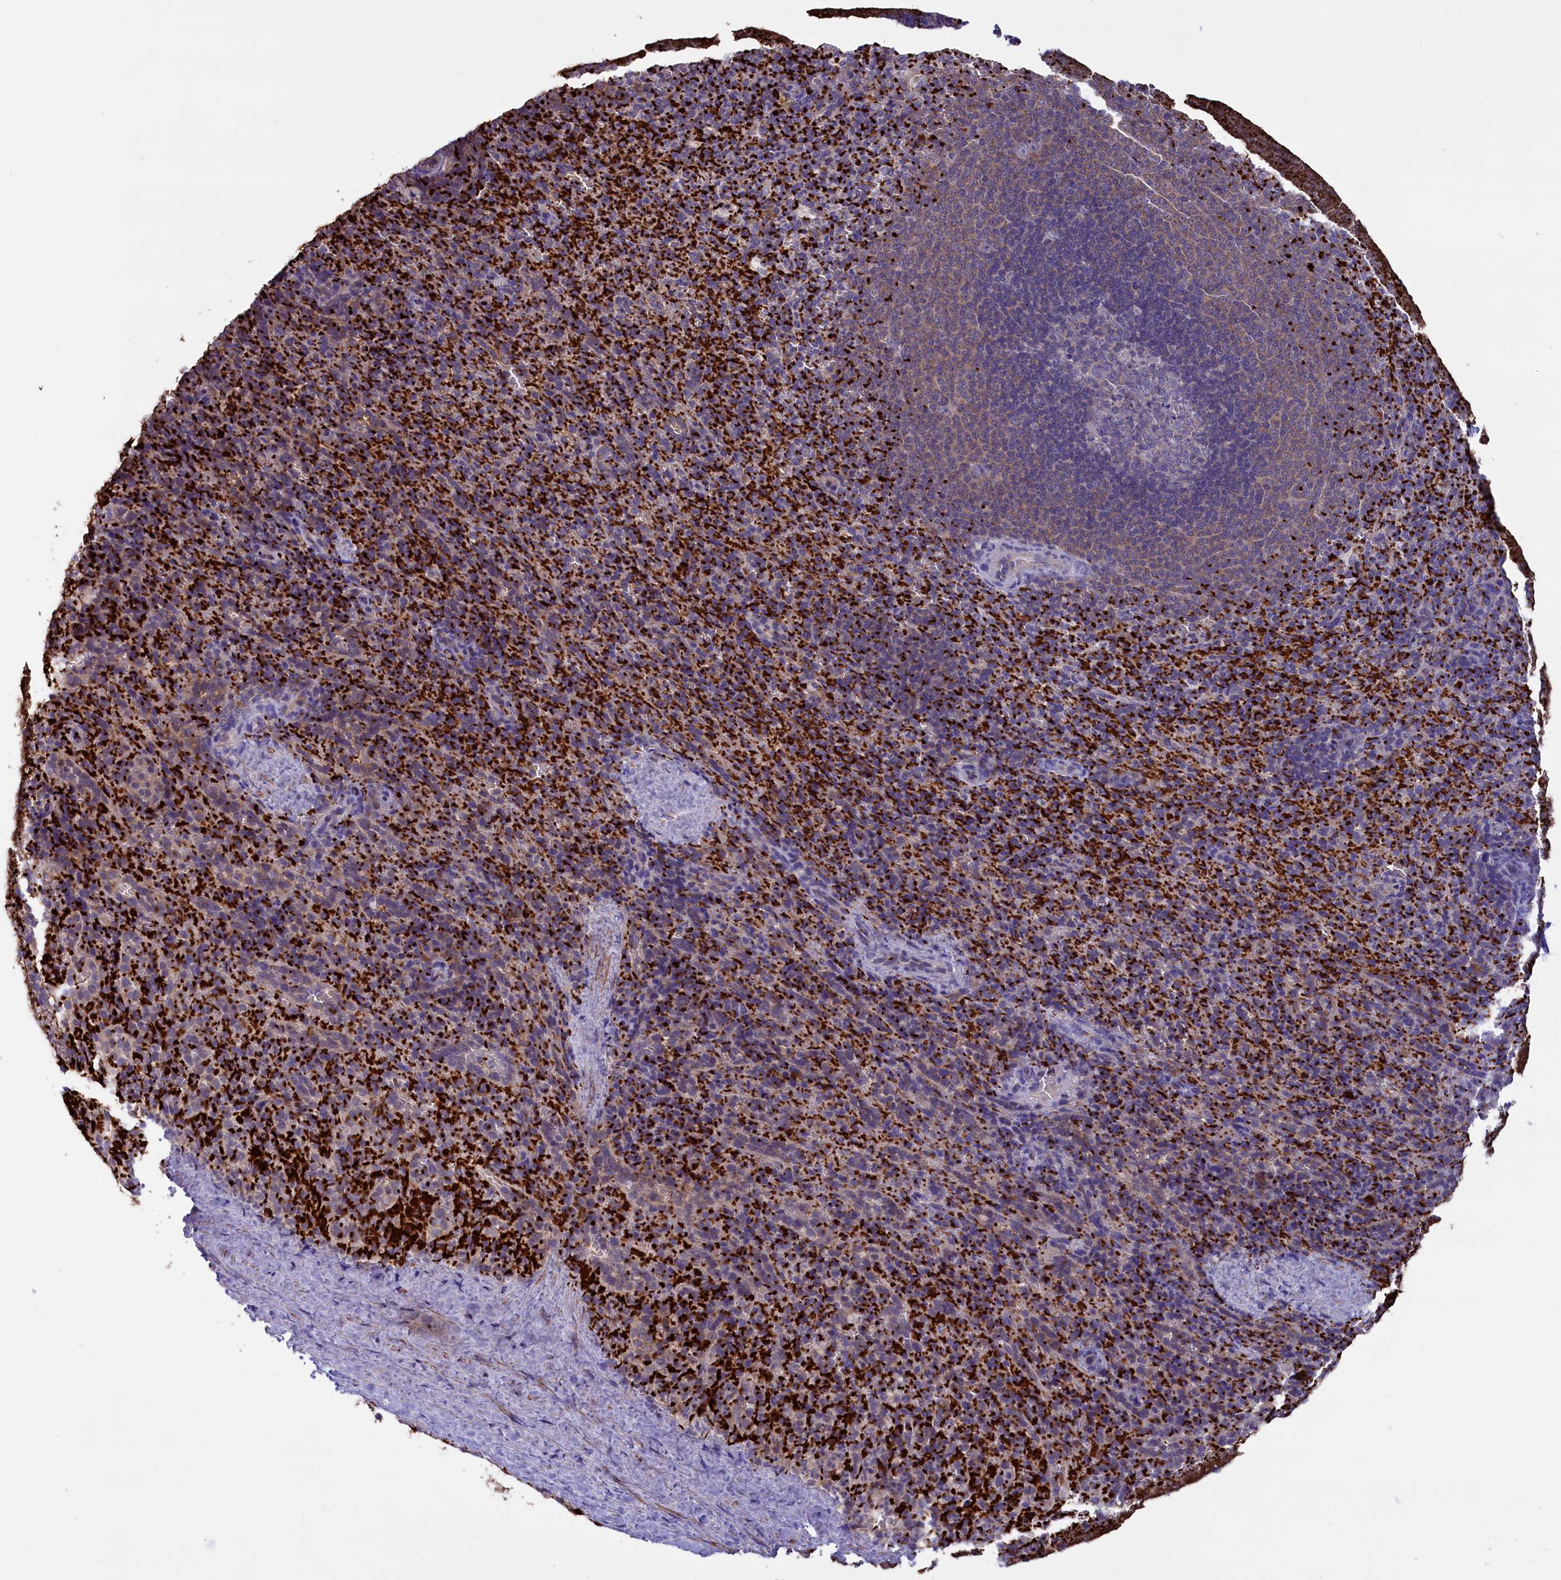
{"staining": {"intensity": "negative", "quantity": "none", "location": "none"}, "tissue": "spleen", "cell_type": "Cells in red pulp", "image_type": "normal", "snomed": [{"axis": "morphology", "description": "Normal tissue, NOS"}, {"axis": "topography", "description": "Spleen"}], "caption": "The histopathology image displays no significant staining in cells in red pulp of spleen.", "gene": "HEATR3", "patient": {"sex": "female", "age": 21}}